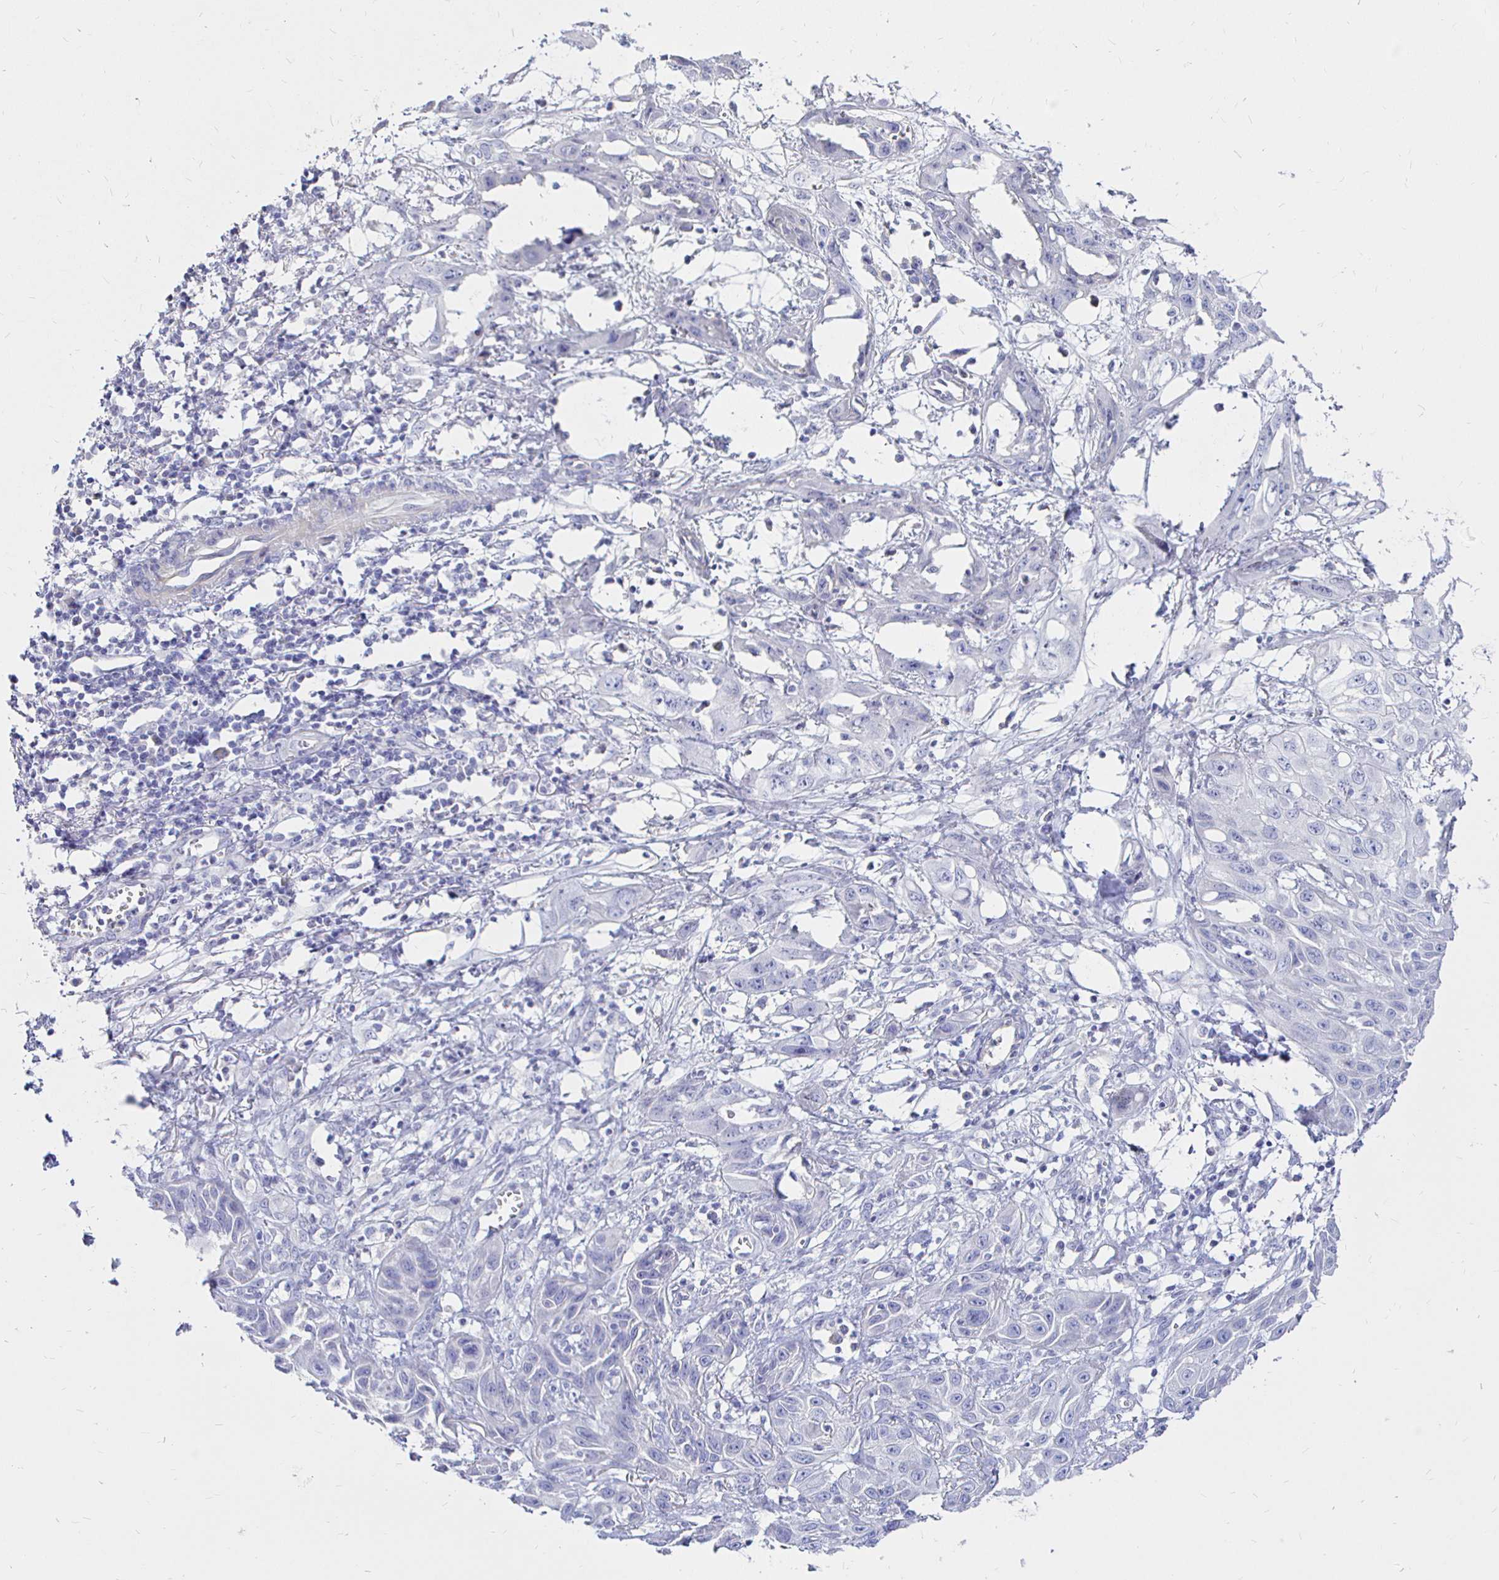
{"staining": {"intensity": "negative", "quantity": "none", "location": "none"}, "tissue": "skin cancer", "cell_type": "Tumor cells", "image_type": "cancer", "snomed": [{"axis": "morphology", "description": "Squamous cell carcinoma, NOS"}, {"axis": "topography", "description": "Skin"}, {"axis": "topography", "description": "Vulva"}], "caption": "Tumor cells are negative for brown protein staining in squamous cell carcinoma (skin).", "gene": "NECAB1", "patient": {"sex": "female", "age": 71}}